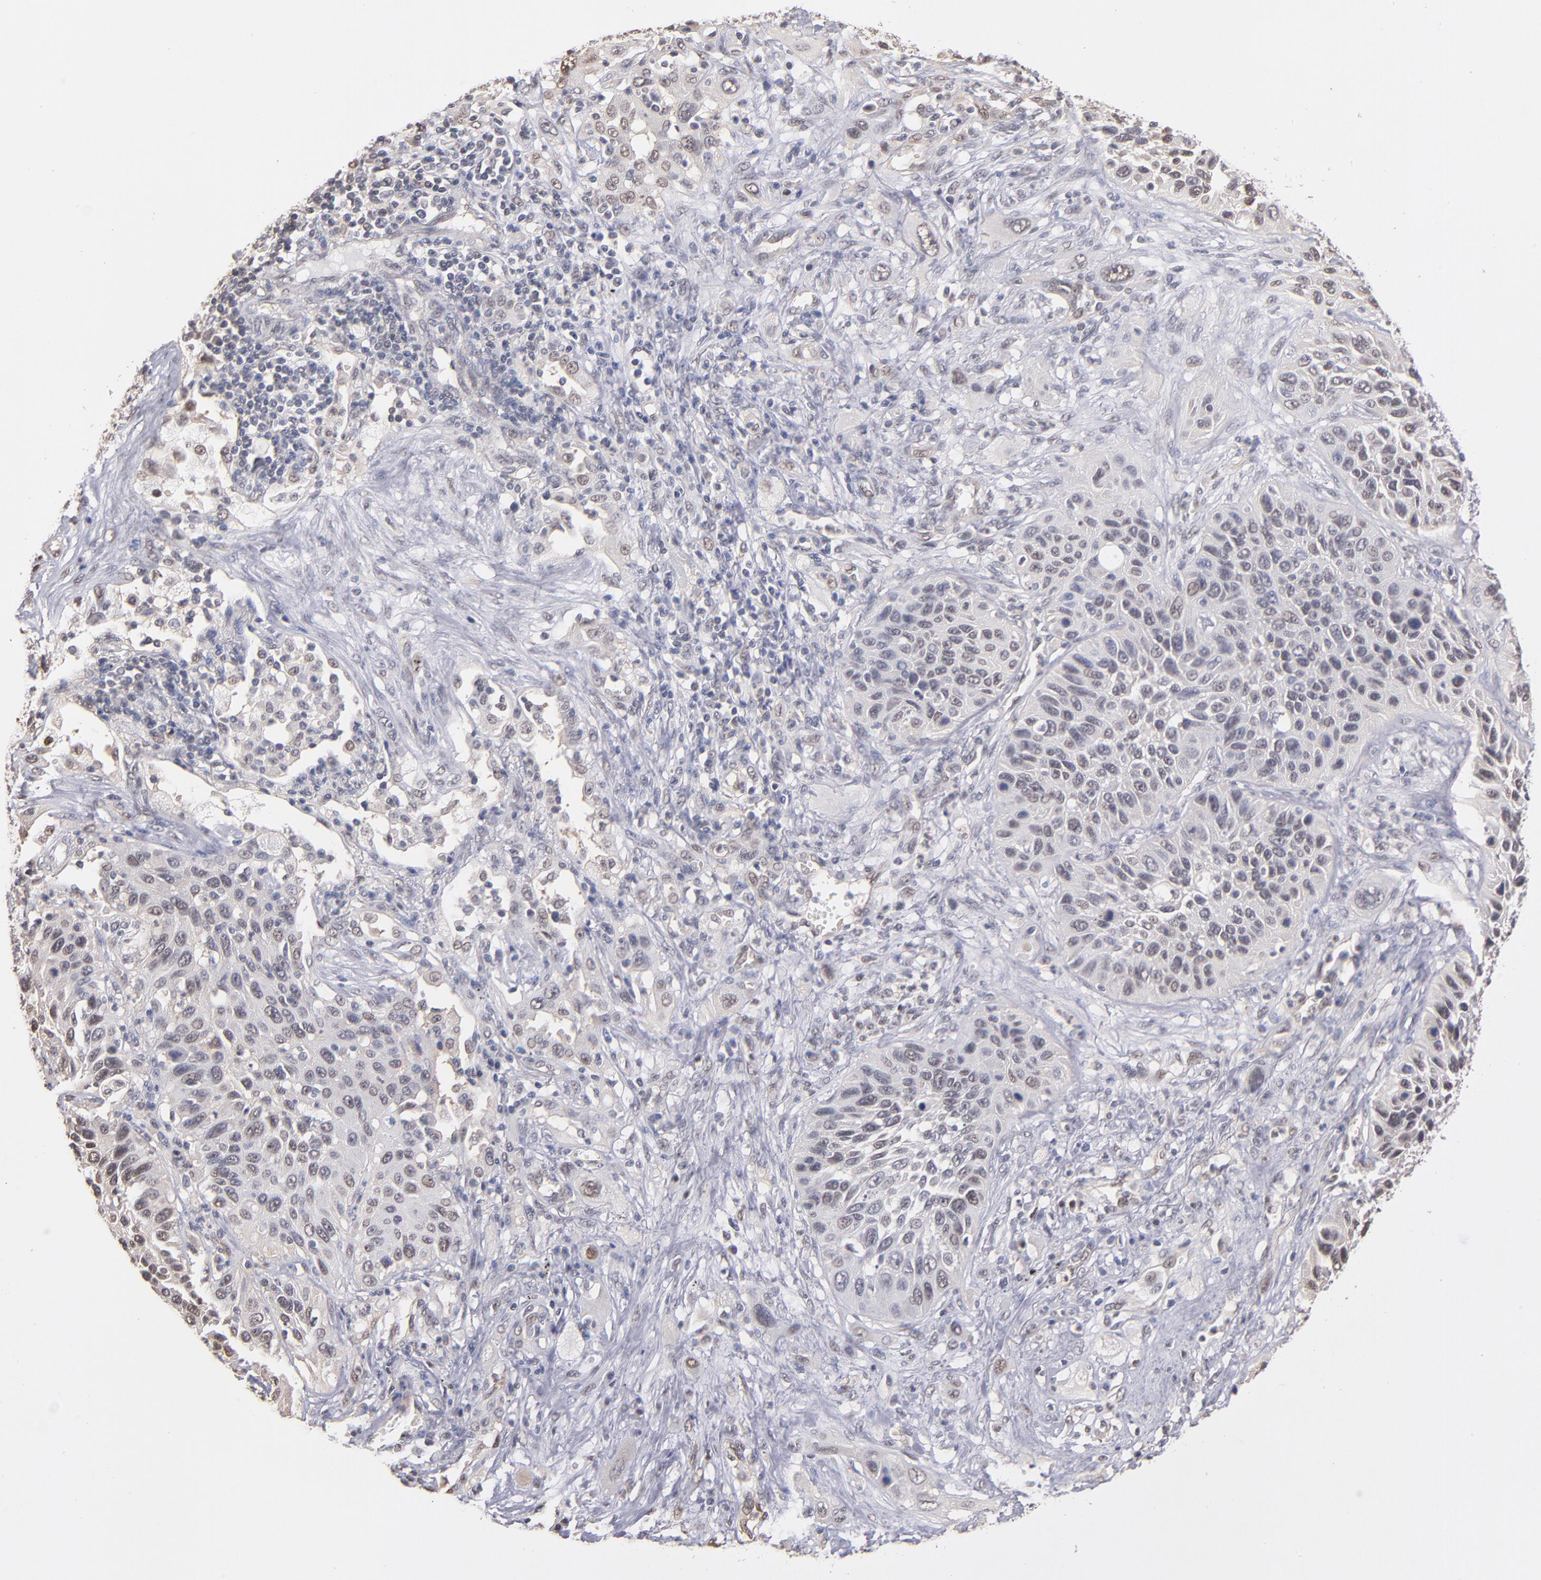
{"staining": {"intensity": "weak", "quantity": "<25%", "location": "nuclear"}, "tissue": "lung cancer", "cell_type": "Tumor cells", "image_type": "cancer", "snomed": [{"axis": "morphology", "description": "Squamous cell carcinoma, NOS"}, {"axis": "topography", "description": "Lung"}], "caption": "Immunohistochemistry of squamous cell carcinoma (lung) displays no positivity in tumor cells.", "gene": "PSMD10", "patient": {"sex": "female", "age": 76}}